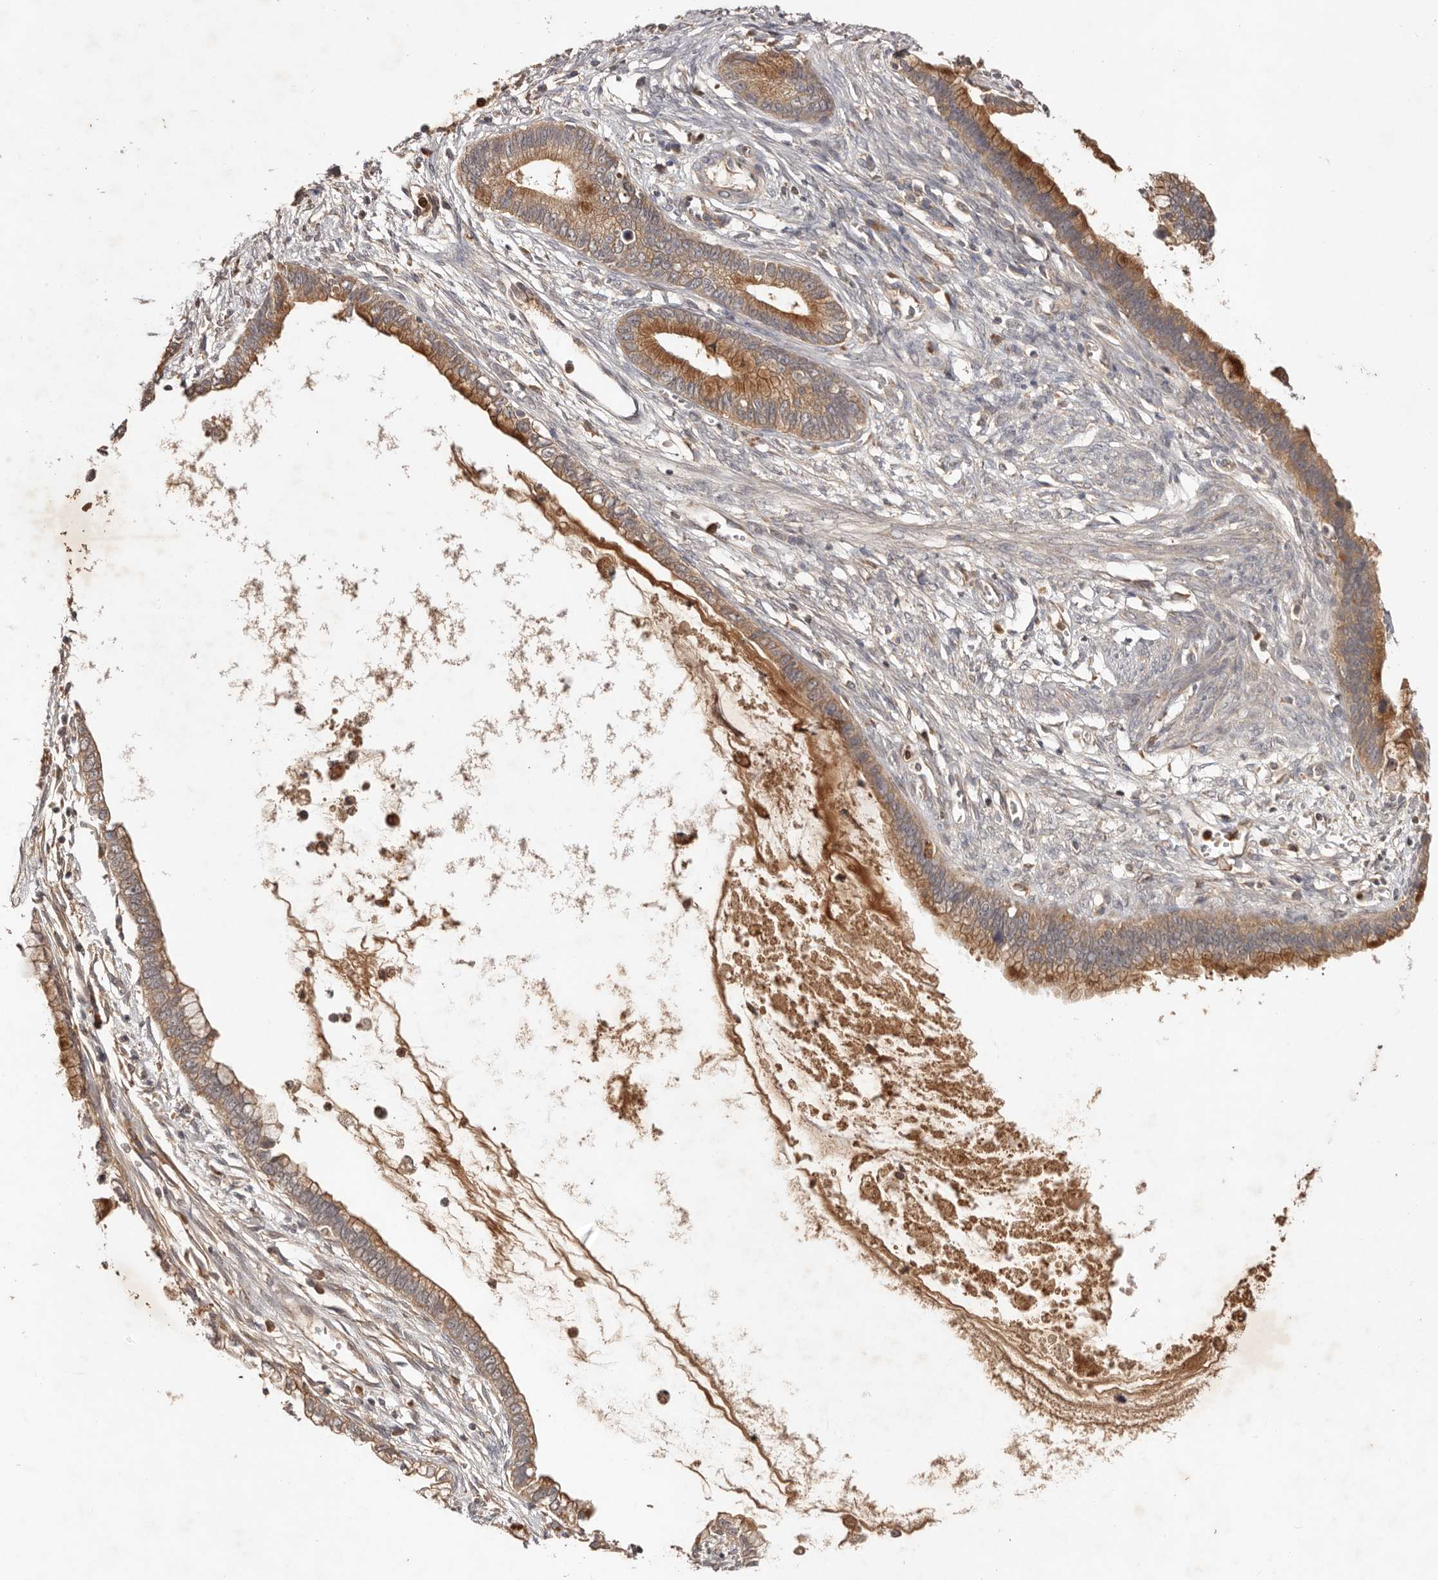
{"staining": {"intensity": "moderate", "quantity": ">75%", "location": "cytoplasmic/membranous"}, "tissue": "cervical cancer", "cell_type": "Tumor cells", "image_type": "cancer", "snomed": [{"axis": "morphology", "description": "Adenocarcinoma, NOS"}, {"axis": "topography", "description": "Cervix"}], "caption": "The immunohistochemical stain shows moderate cytoplasmic/membranous staining in tumor cells of adenocarcinoma (cervical) tissue. The staining is performed using DAB (3,3'-diaminobenzidine) brown chromogen to label protein expression. The nuclei are counter-stained blue using hematoxylin.", "gene": "PKIB", "patient": {"sex": "female", "age": 44}}